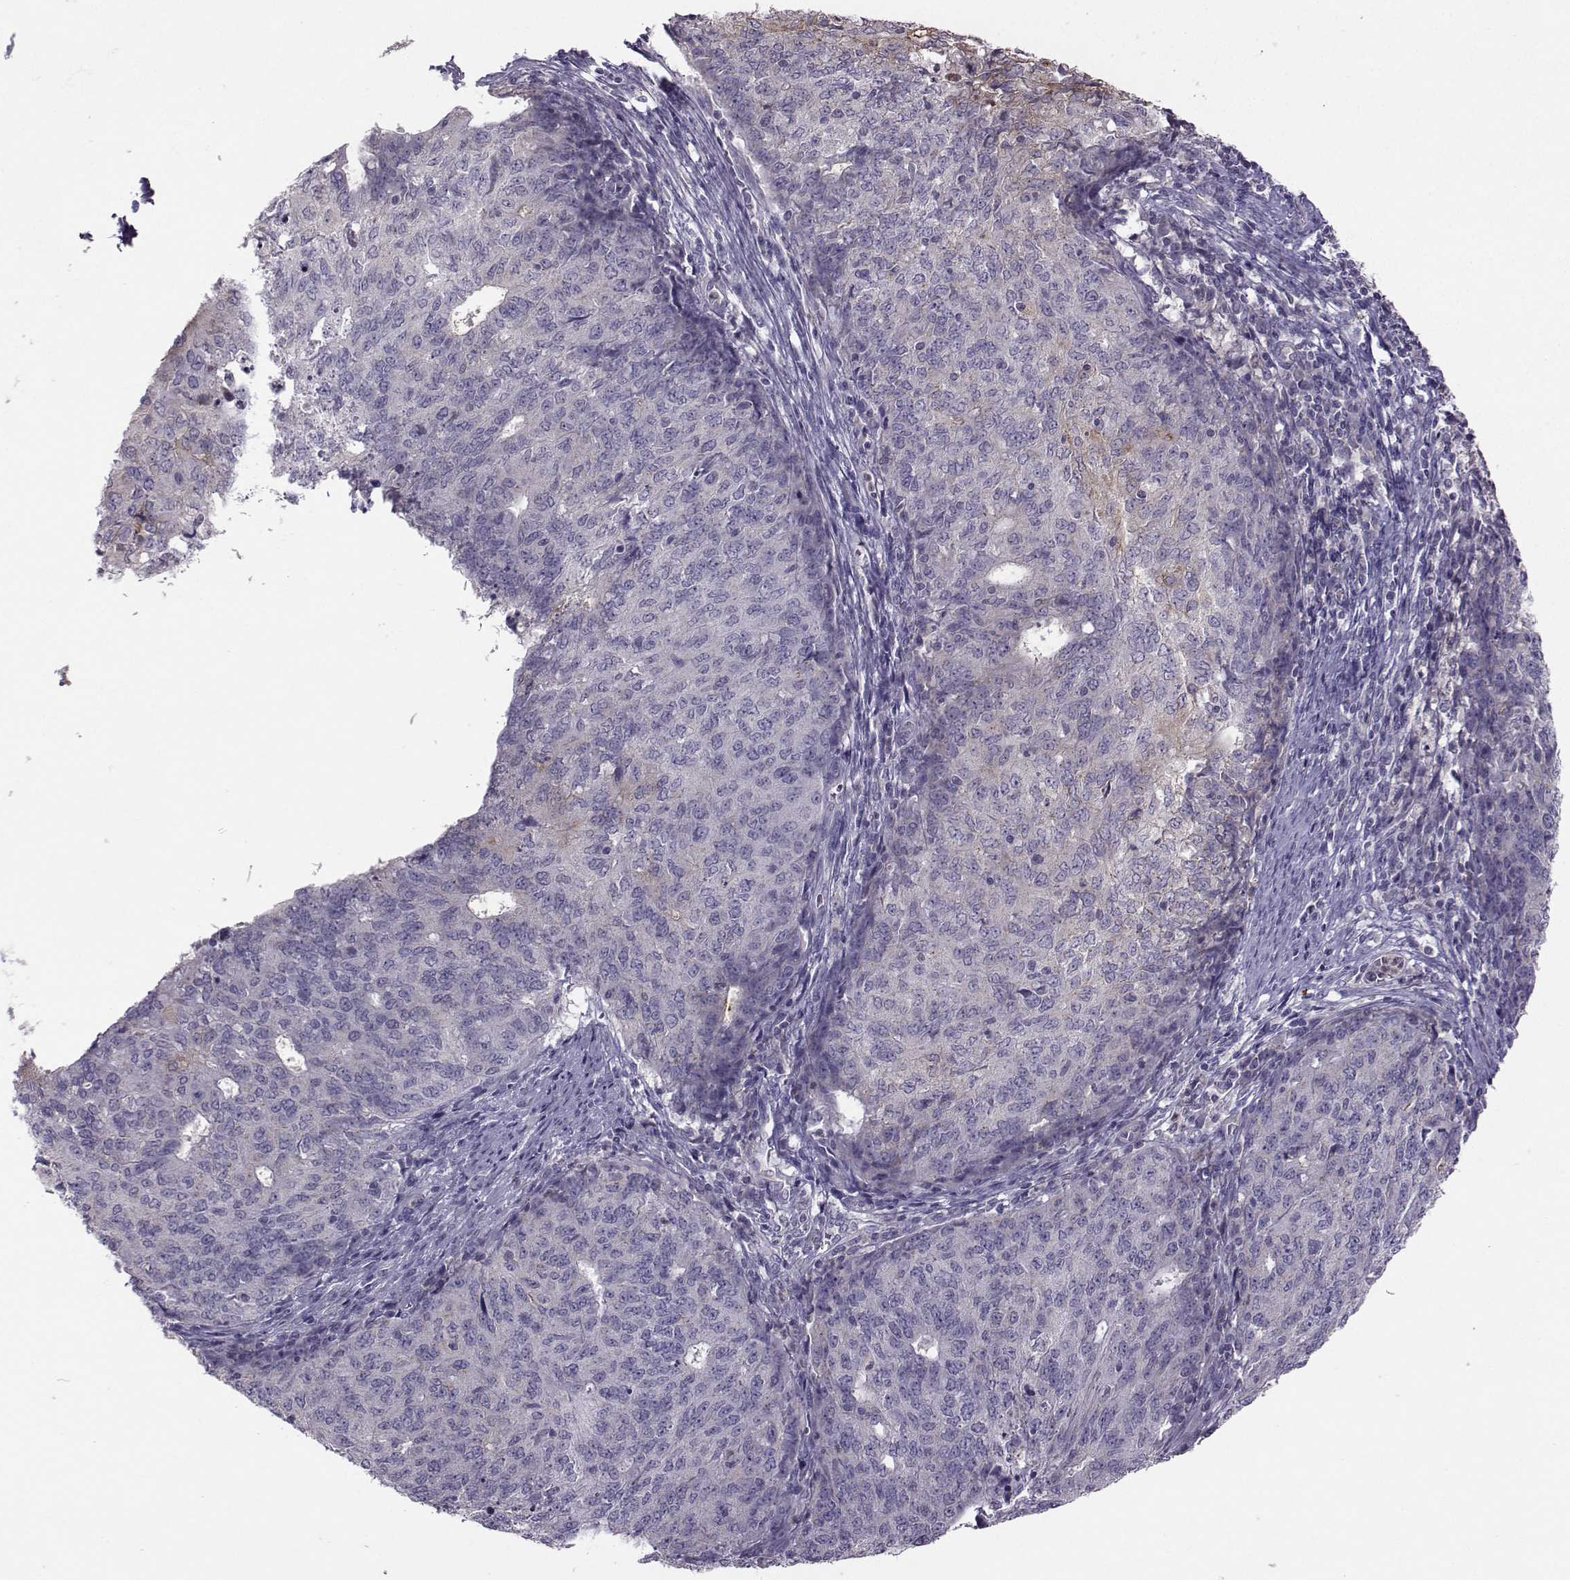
{"staining": {"intensity": "weak", "quantity": "<25%", "location": "cytoplasmic/membranous"}, "tissue": "endometrial cancer", "cell_type": "Tumor cells", "image_type": "cancer", "snomed": [{"axis": "morphology", "description": "Adenocarcinoma, NOS"}, {"axis": "topography", "description": "Endometrium"}], "caption": "IHC histopathology image of neoplastic tissue: human endometrial cancer stained with DAB demonstrates no significant protein staining in tumor cells.", "gene": "FCAMR", "patient": {"sex": "female", "age": 82}}